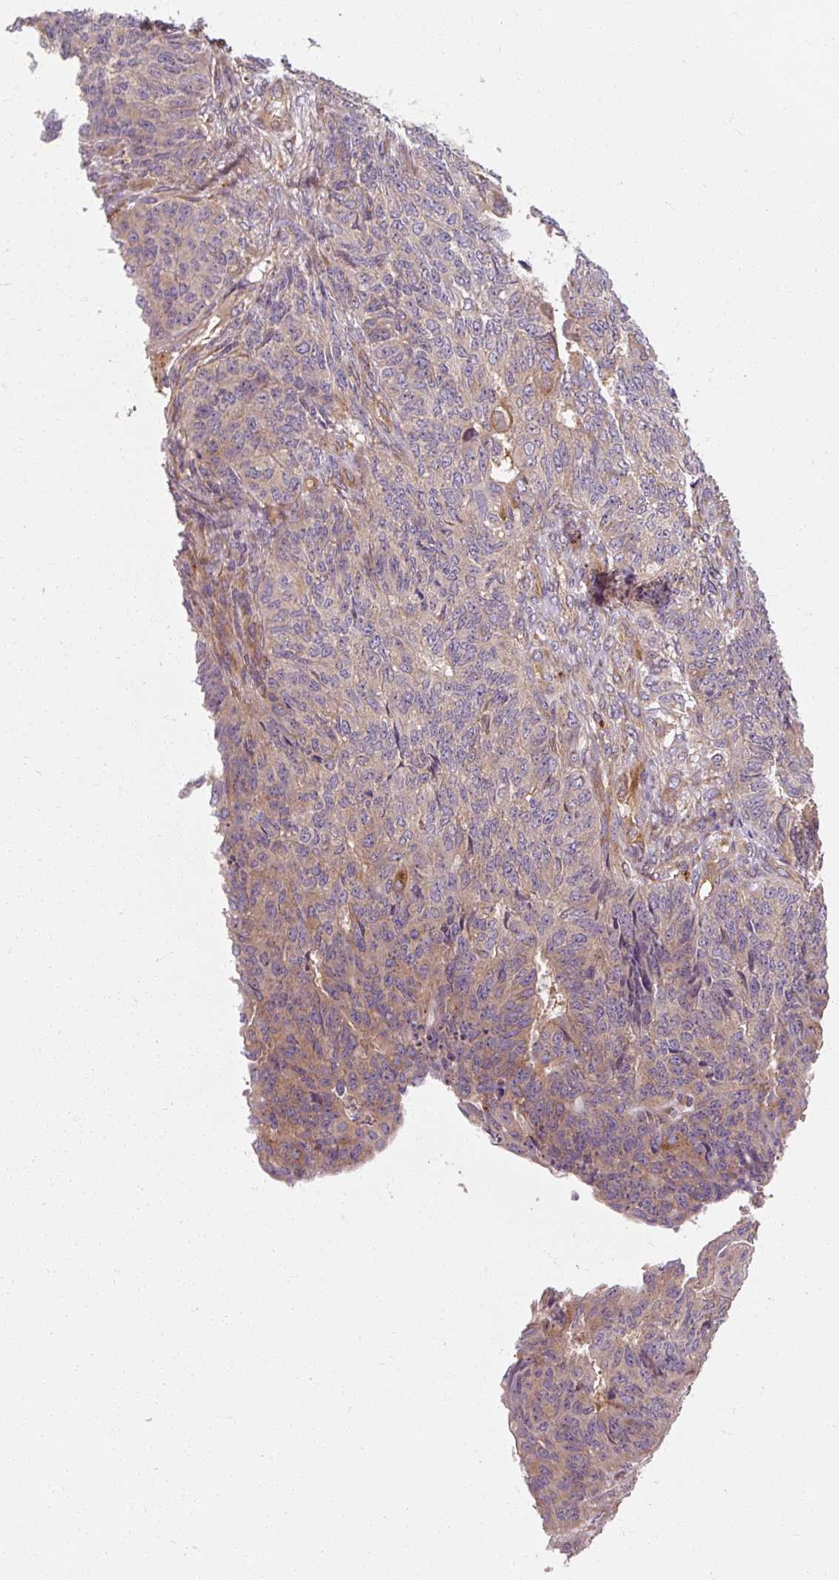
{"staining": {"intensity": "weak", "quantity": "25%-75%", "location": "cytoplasmic/membranous"}, "tissue": "endometrial cancer", "cell_type": "Tumor cells", "image_type": "cancer", "snomed": [{"axis": "morphology", "description": "Adenocarcinoma, NOS"}, {"axis": "topography", "description": "Endometrium"}], "caption": "Brown immunohistochemical staining in adenocarcinoma (endometrial) reveals weak cytoplasmic/membranous positivity in about 25%-75% of tumor cells.", "gene": "TBC1D4", "patient": {"sex": "female", "age": 32}}